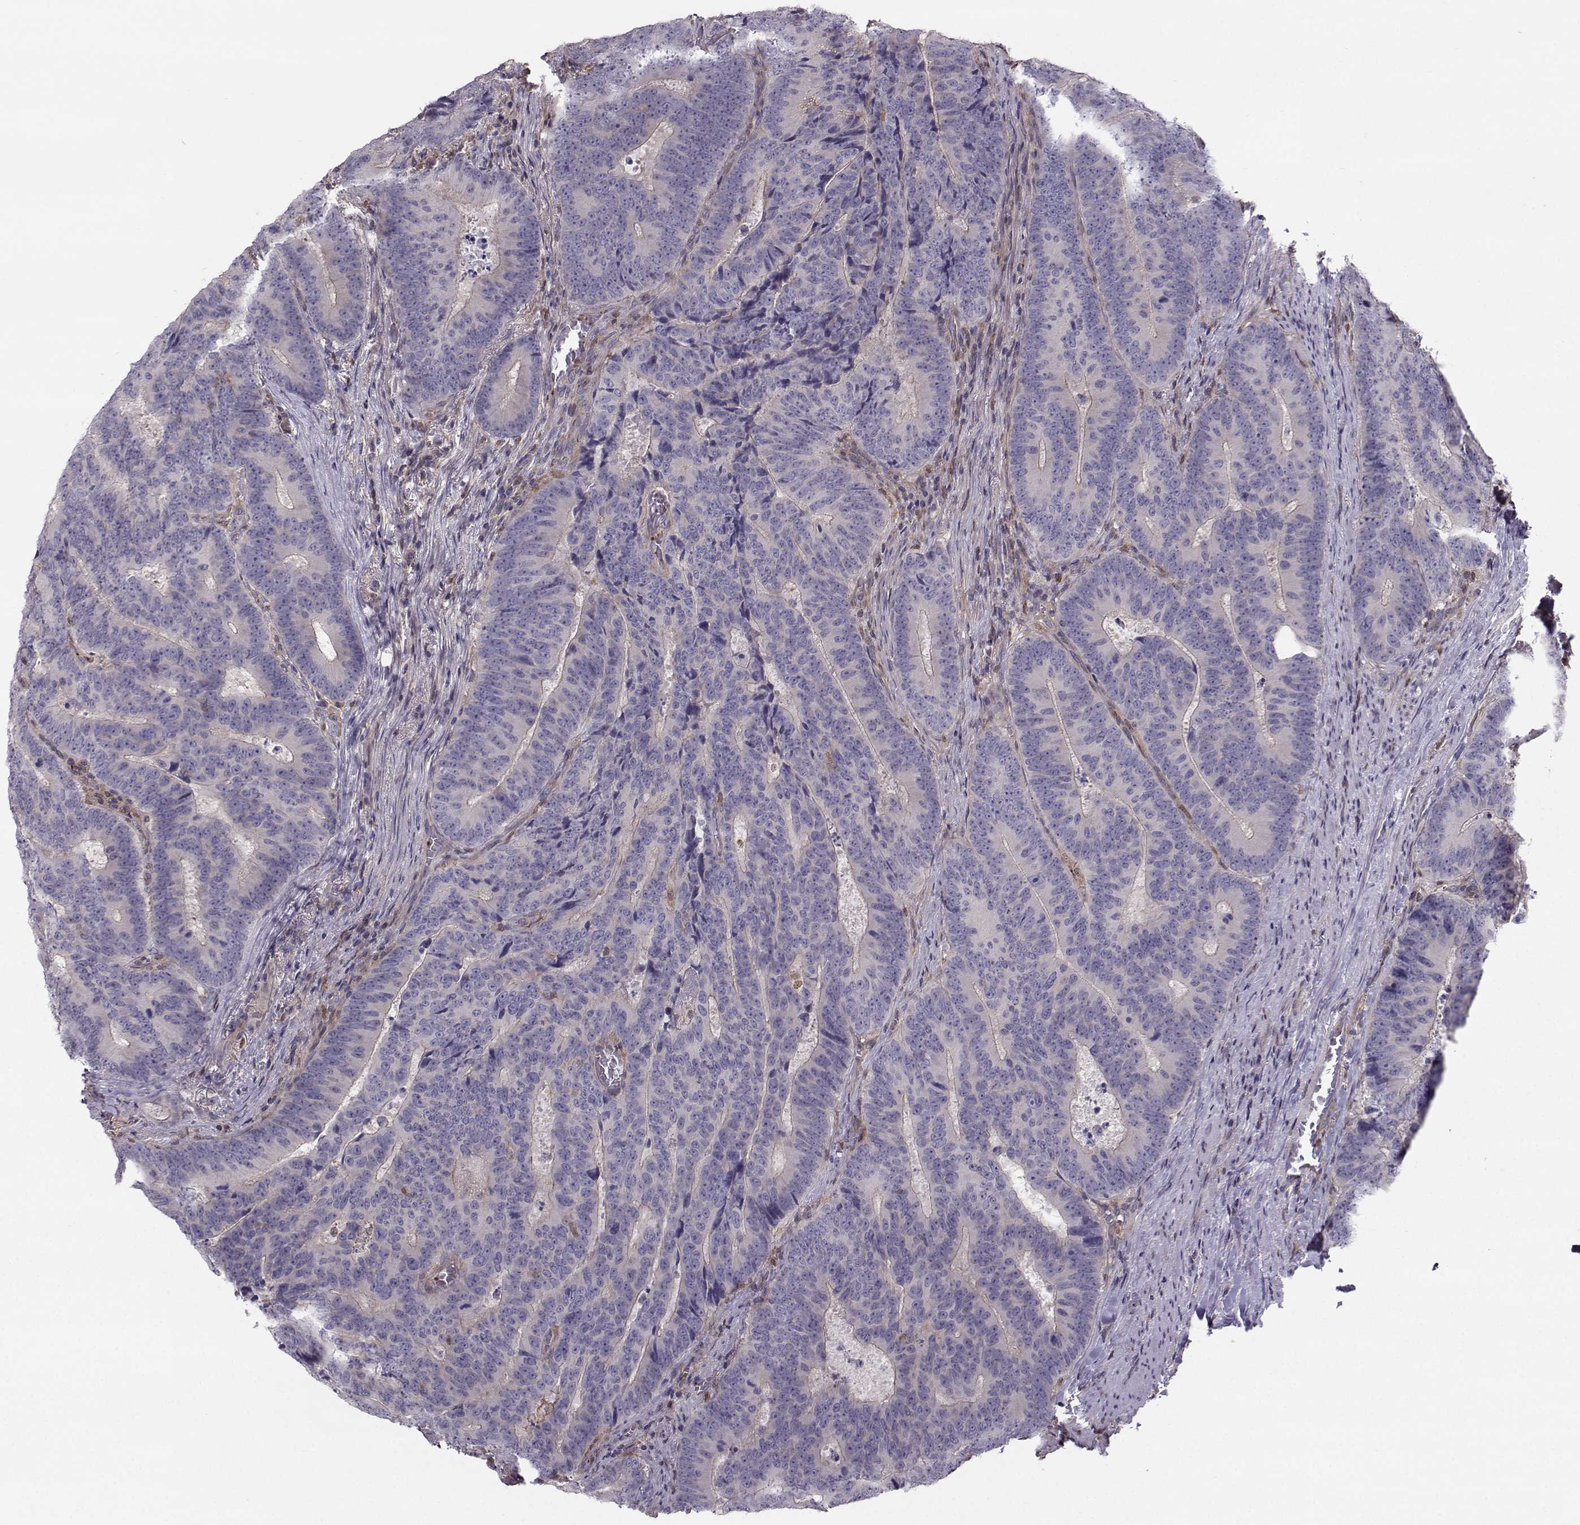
{"staining": {"intensity": "negative", "quantity": "none", "location": "none"}, "tissue": "colorectal cancer", "cell_type": "Tumor cells", "image_type": "cancer", "snomed": [{"axis": "morphology", "description": "Adenocarcinoma, NOS"}, {"axis": "topography", "description": "Colon"}], "caption": "IHC photomicrograph of colorectal cancer (adenocarcinoma) stained for a protein (brown), which shows no staining in tumor cells.", "gene": "ASB16", "patient": {"sex": "female", "age": 82}}